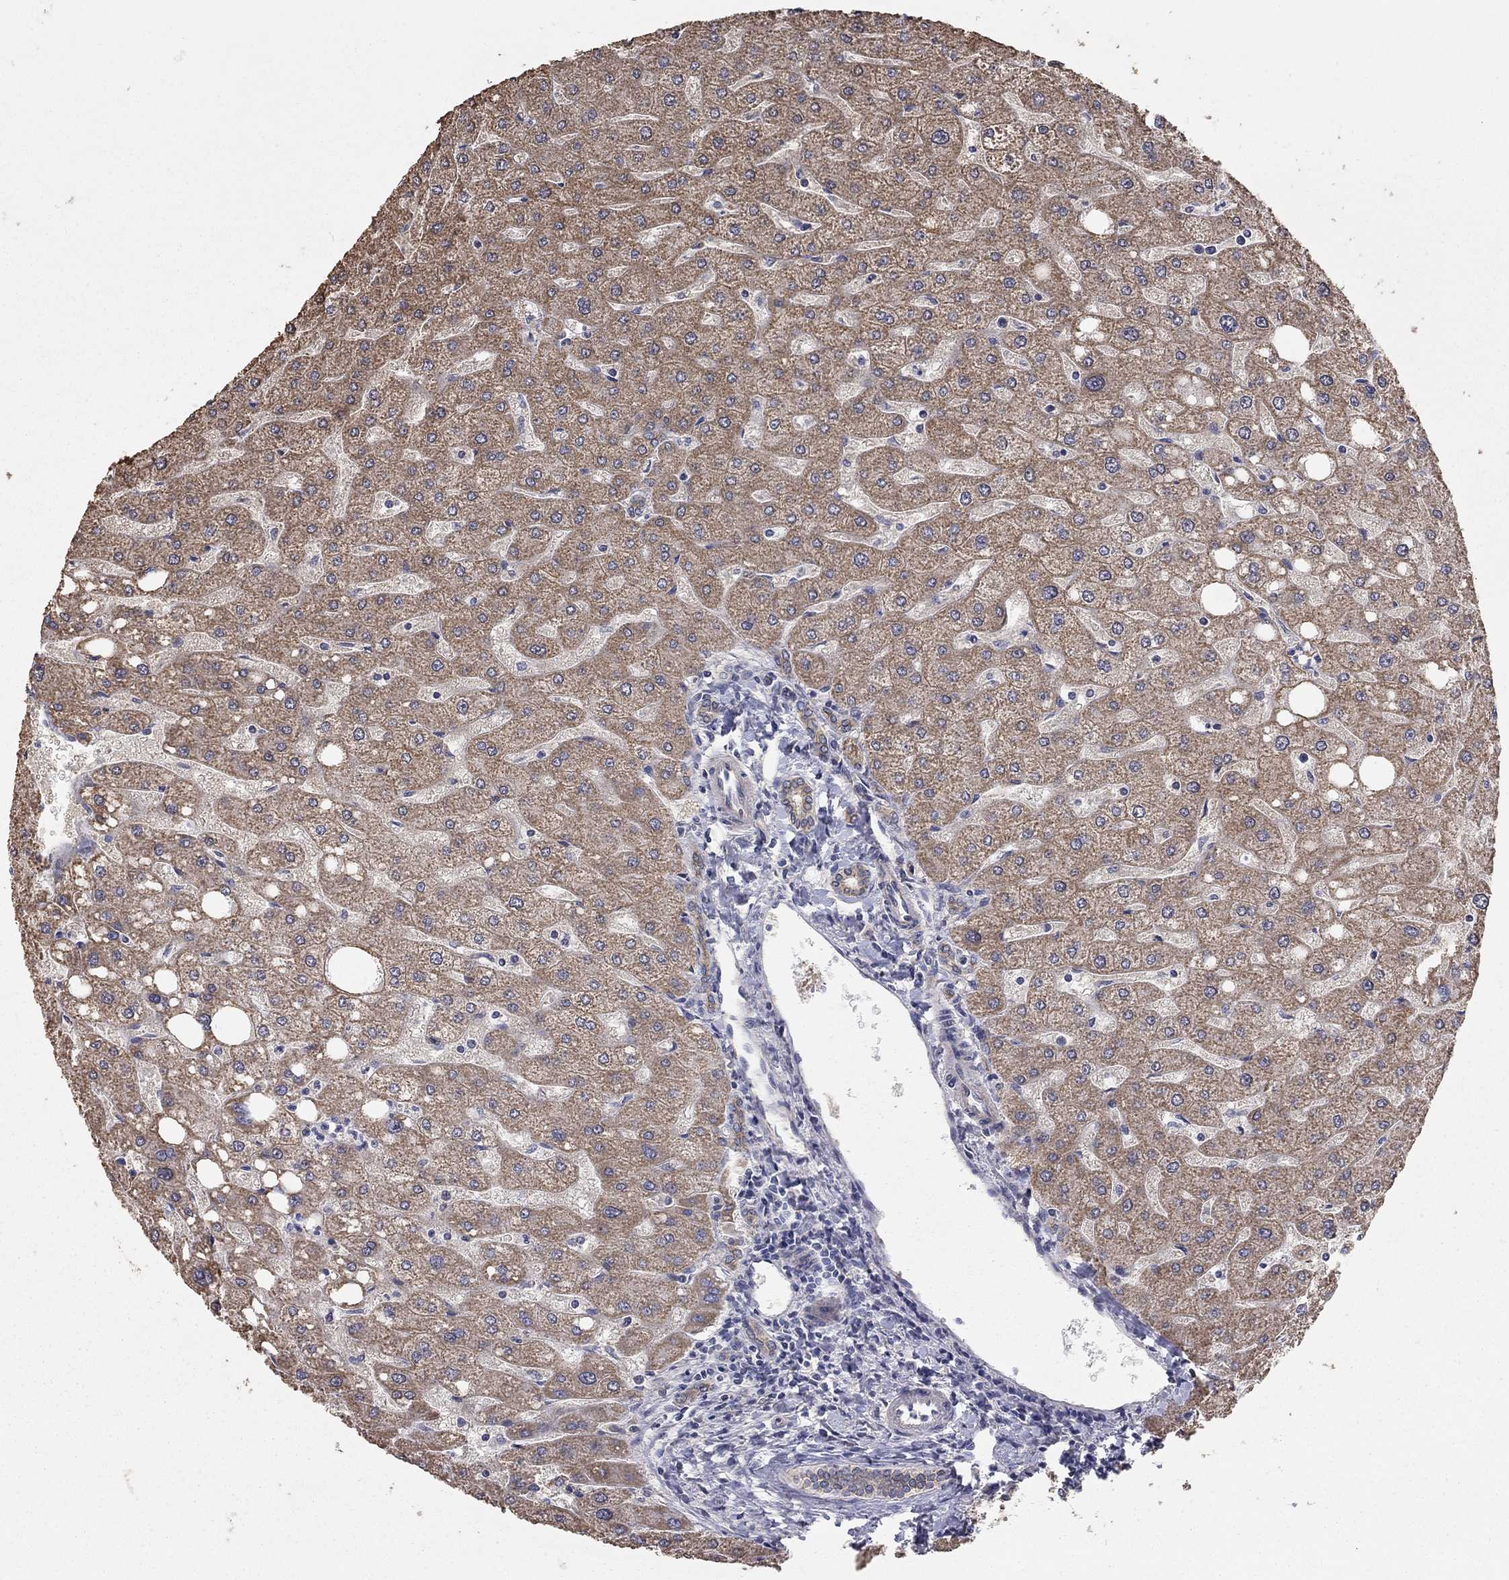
{"staining": {"intensity": "weak", "quantity": "25%-75%", "location": "cytoplasmic/membranous"}, "tissue": "liver", "cell_type": "Cholangiocytes", "image_type": "normal", "snomed": [{"axis": "morphology", "description": "Normal tissue, NOS"}, {"axis": "topography", "description": "Liver"}], "caption": "Brown immunohistochemical staining in benign human liver shows weak cytoplasmic/membranous staining in approximately 25%-75% of cholangiocytes. (DAB IHC, brown staining for protein, blue staining for nuclei).", "gene": "ANKRA2", "patient": {"sex": "male", "age": 67}}